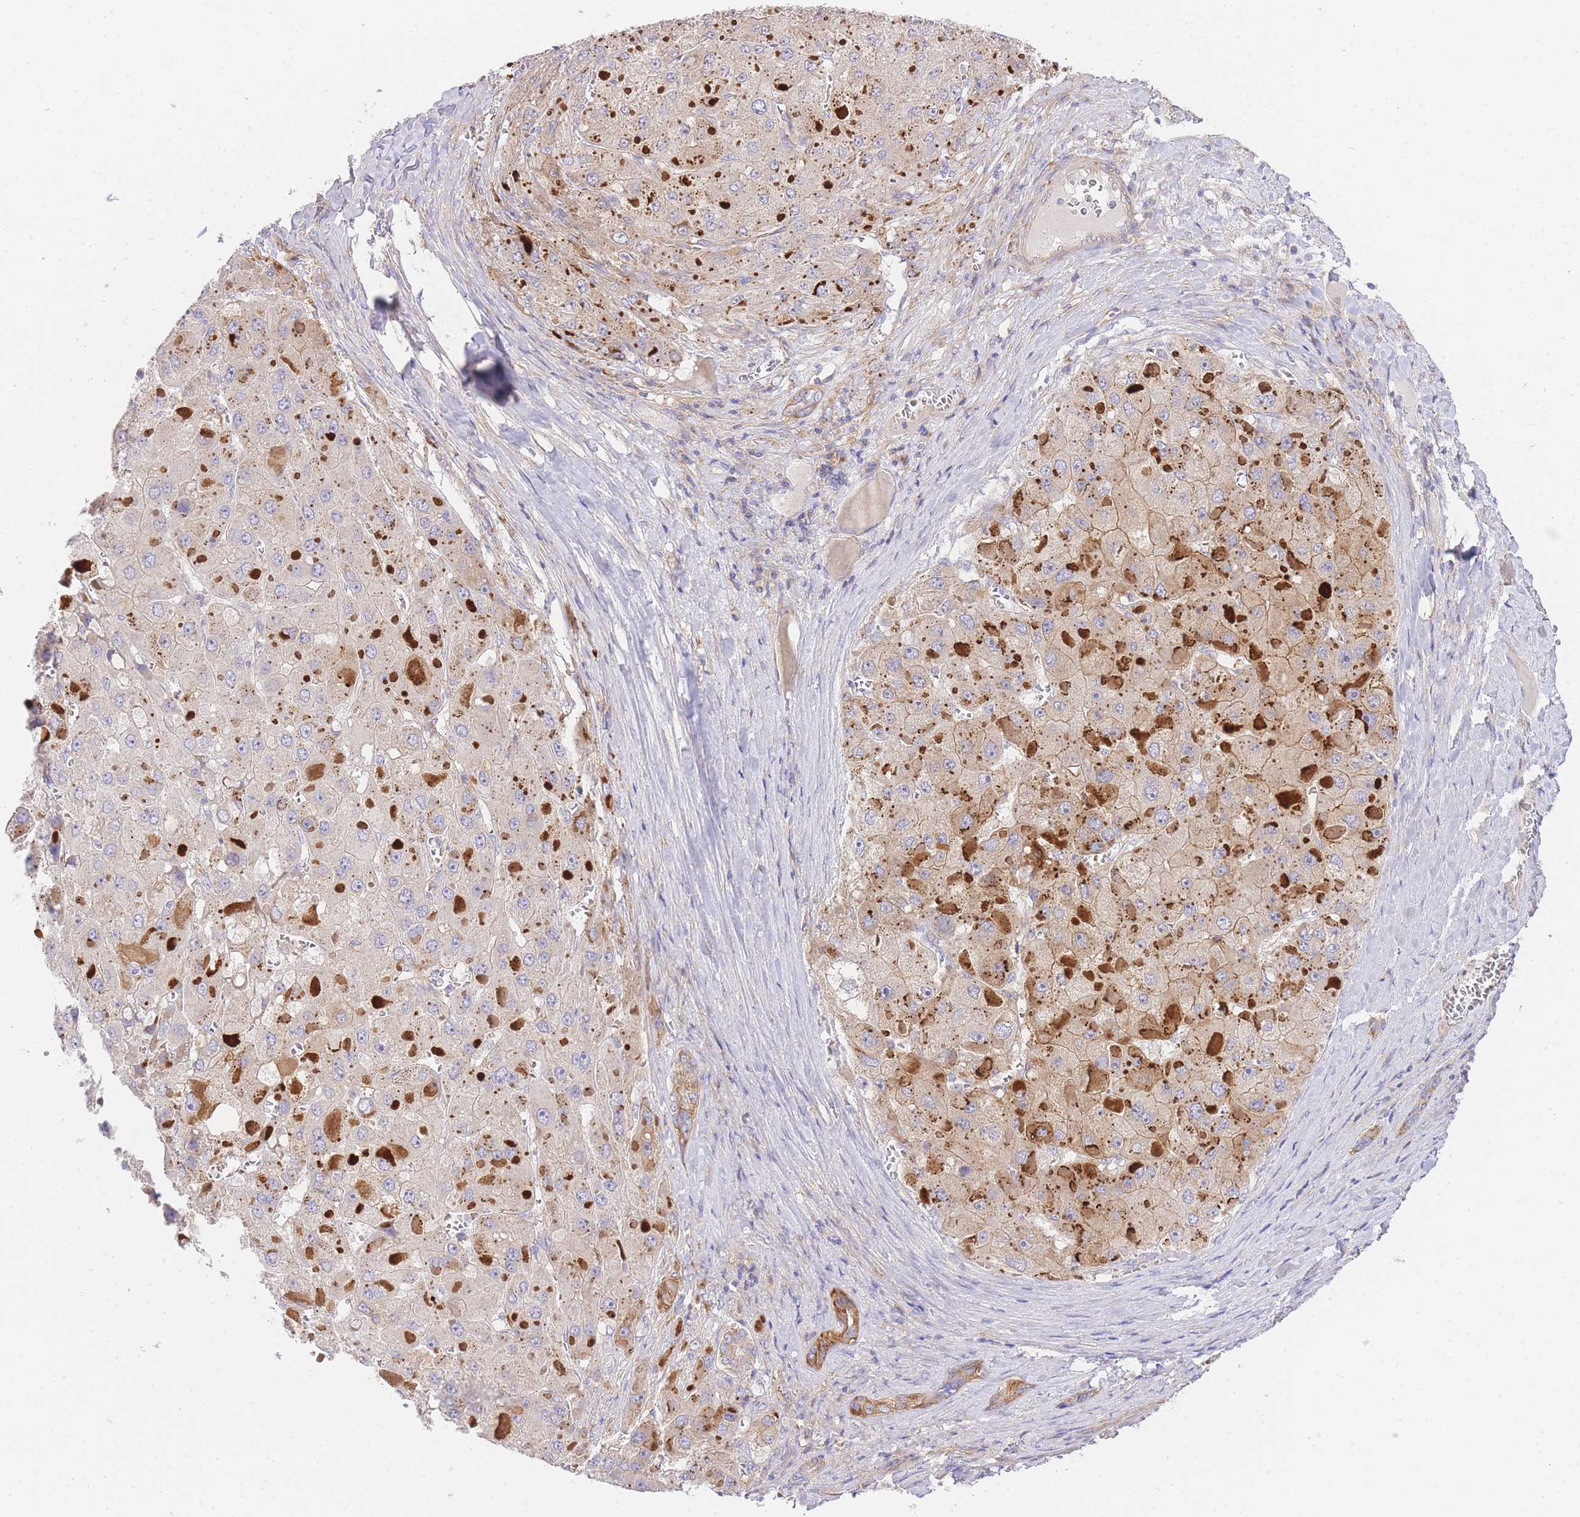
{"staining": {"intensity": "moderate", "quantity": "25%-75%", "location": "cytoplasmic/membranous"}, "tissue": "liver cancer", "cell_type": "Tumor cells", "image_type": "cancer", "snomed": [{"axis": "morphology", "description": "Carcinoma, Hepatocellular, NOS"}, {"axis": "topography", "description": "Liver"}], "caption": "IHC (DAB) staining of human liver hepatocellular carcinoma displays moderate cytoplasmic/membranous protein expression in about 25%-75% of tumor cells.", "gene": "INSYN2B", "patient": {"sex": "female", "age": 73}}